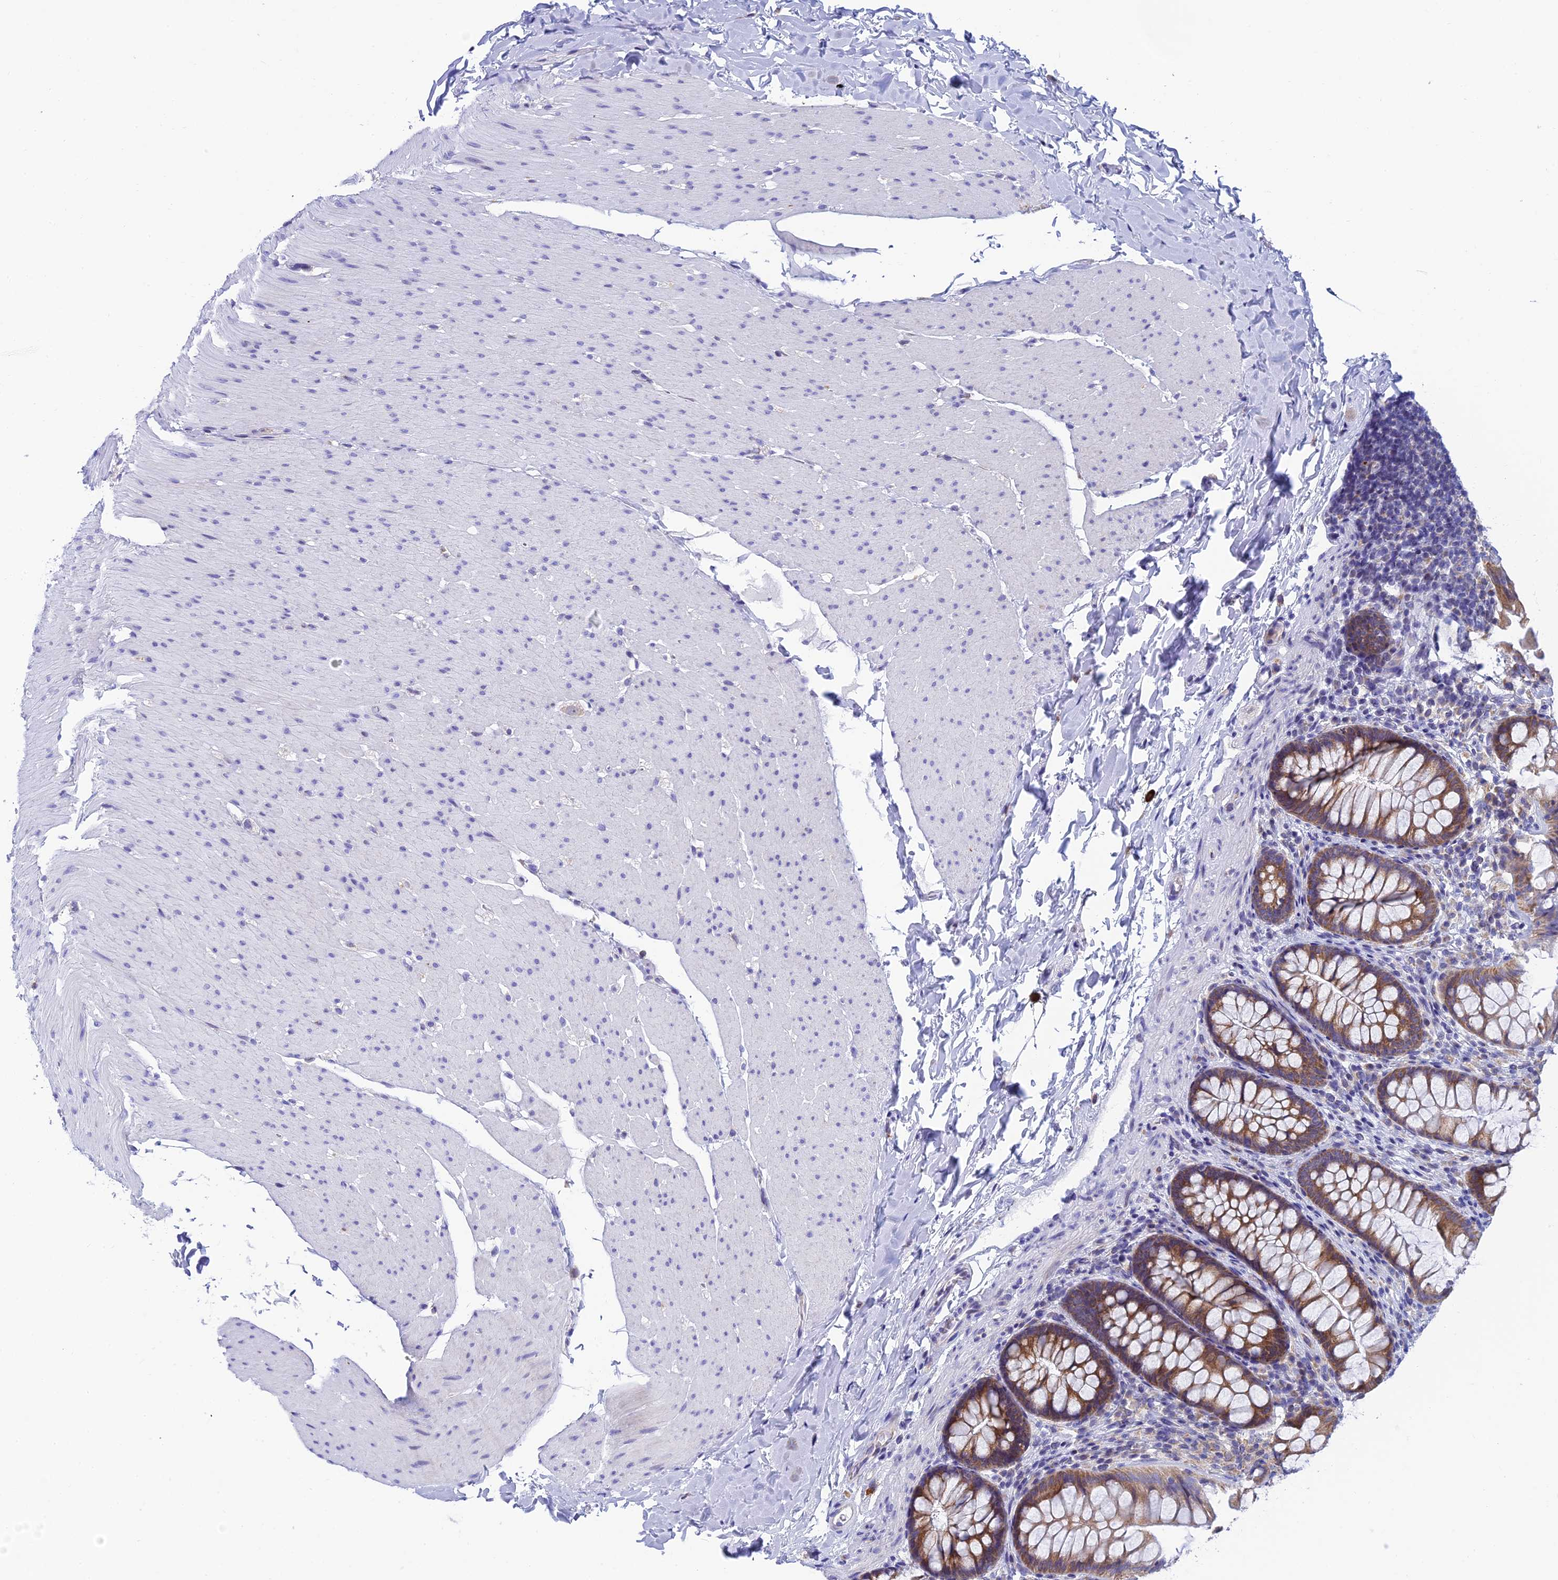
{"staining": {"intensity": "negative", "quantity": "none", "location": "none"}, "tissue": "colon", "cell_type": "Endothelial cells", "image_type": "normal", "snomed": [{"axis": "morphology", "description": "Normal tissue, NOS"}, {"axis": "topography", "description": "Colon"}], "caption": "IHC micrograph of benign colon: colon stained with DAB (3,3'-diaminobenzidine) demonstrates no significant protein staining in endothelial cells. Nuclei are stained in blue.", "gene": "REEP4", "patient": {"sex": "female", "age": 62}}